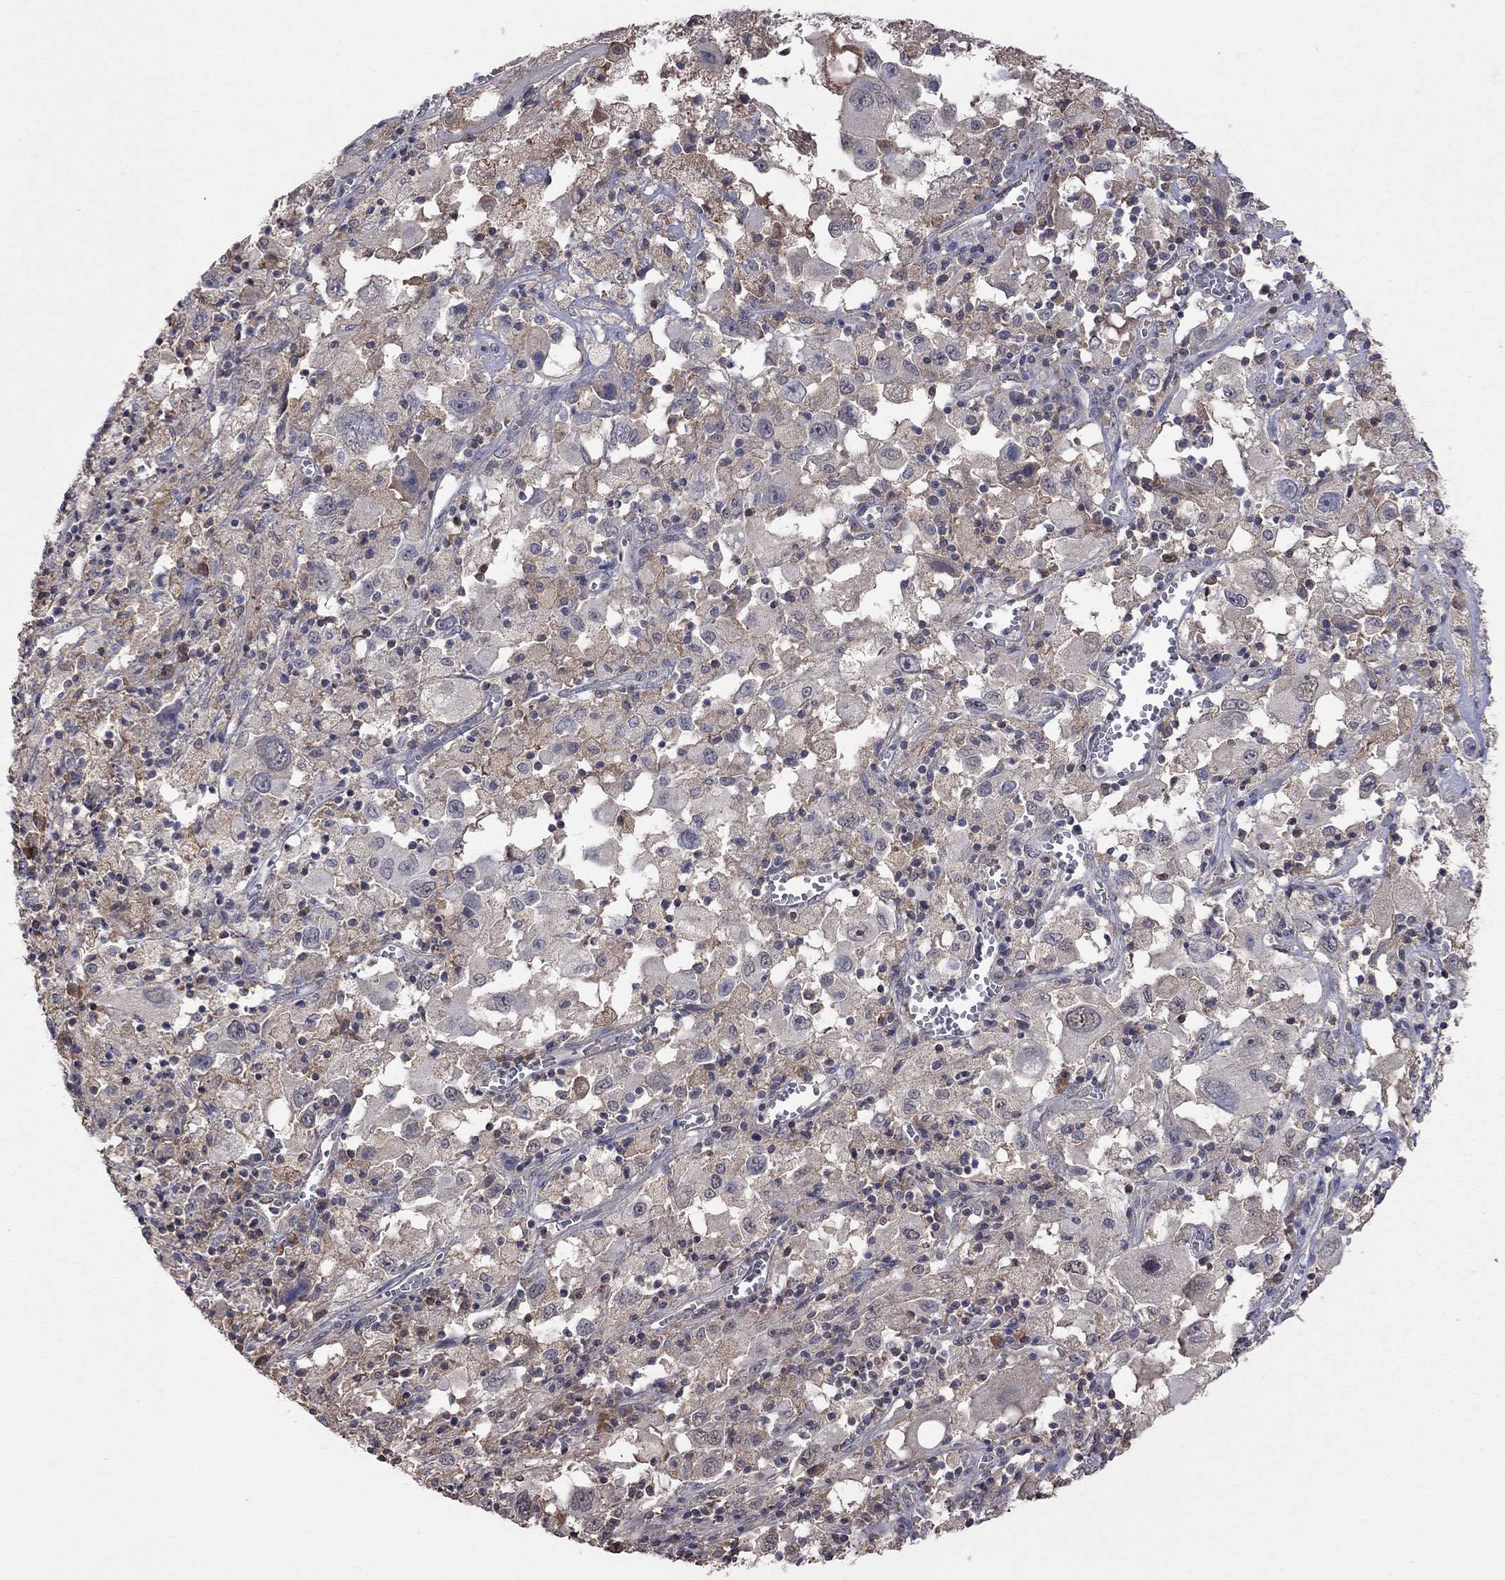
{"staining": {"intensity": "negative", "quantity": "none", "location": "none"}, "tissue": "melanoma", "cell_type": "Tumor cells", "image_type": "cancer", "snomed": [{"axis": "morphology", "description": "Malignant melanoma, Metastatic site"}, {"axis": "topography", "description": "Soft tissue"}], "caption": "Malignant melanoma (metastatic site) was stained to show a protein in brown. There is no significant expression in tumor cells. (DAB (3,3'-diaminobenzidine) IHC visualized using brightfield microscopy, high magnification).", "gene": "HTR6", "patient": {"sex": "male", "age": 50}}